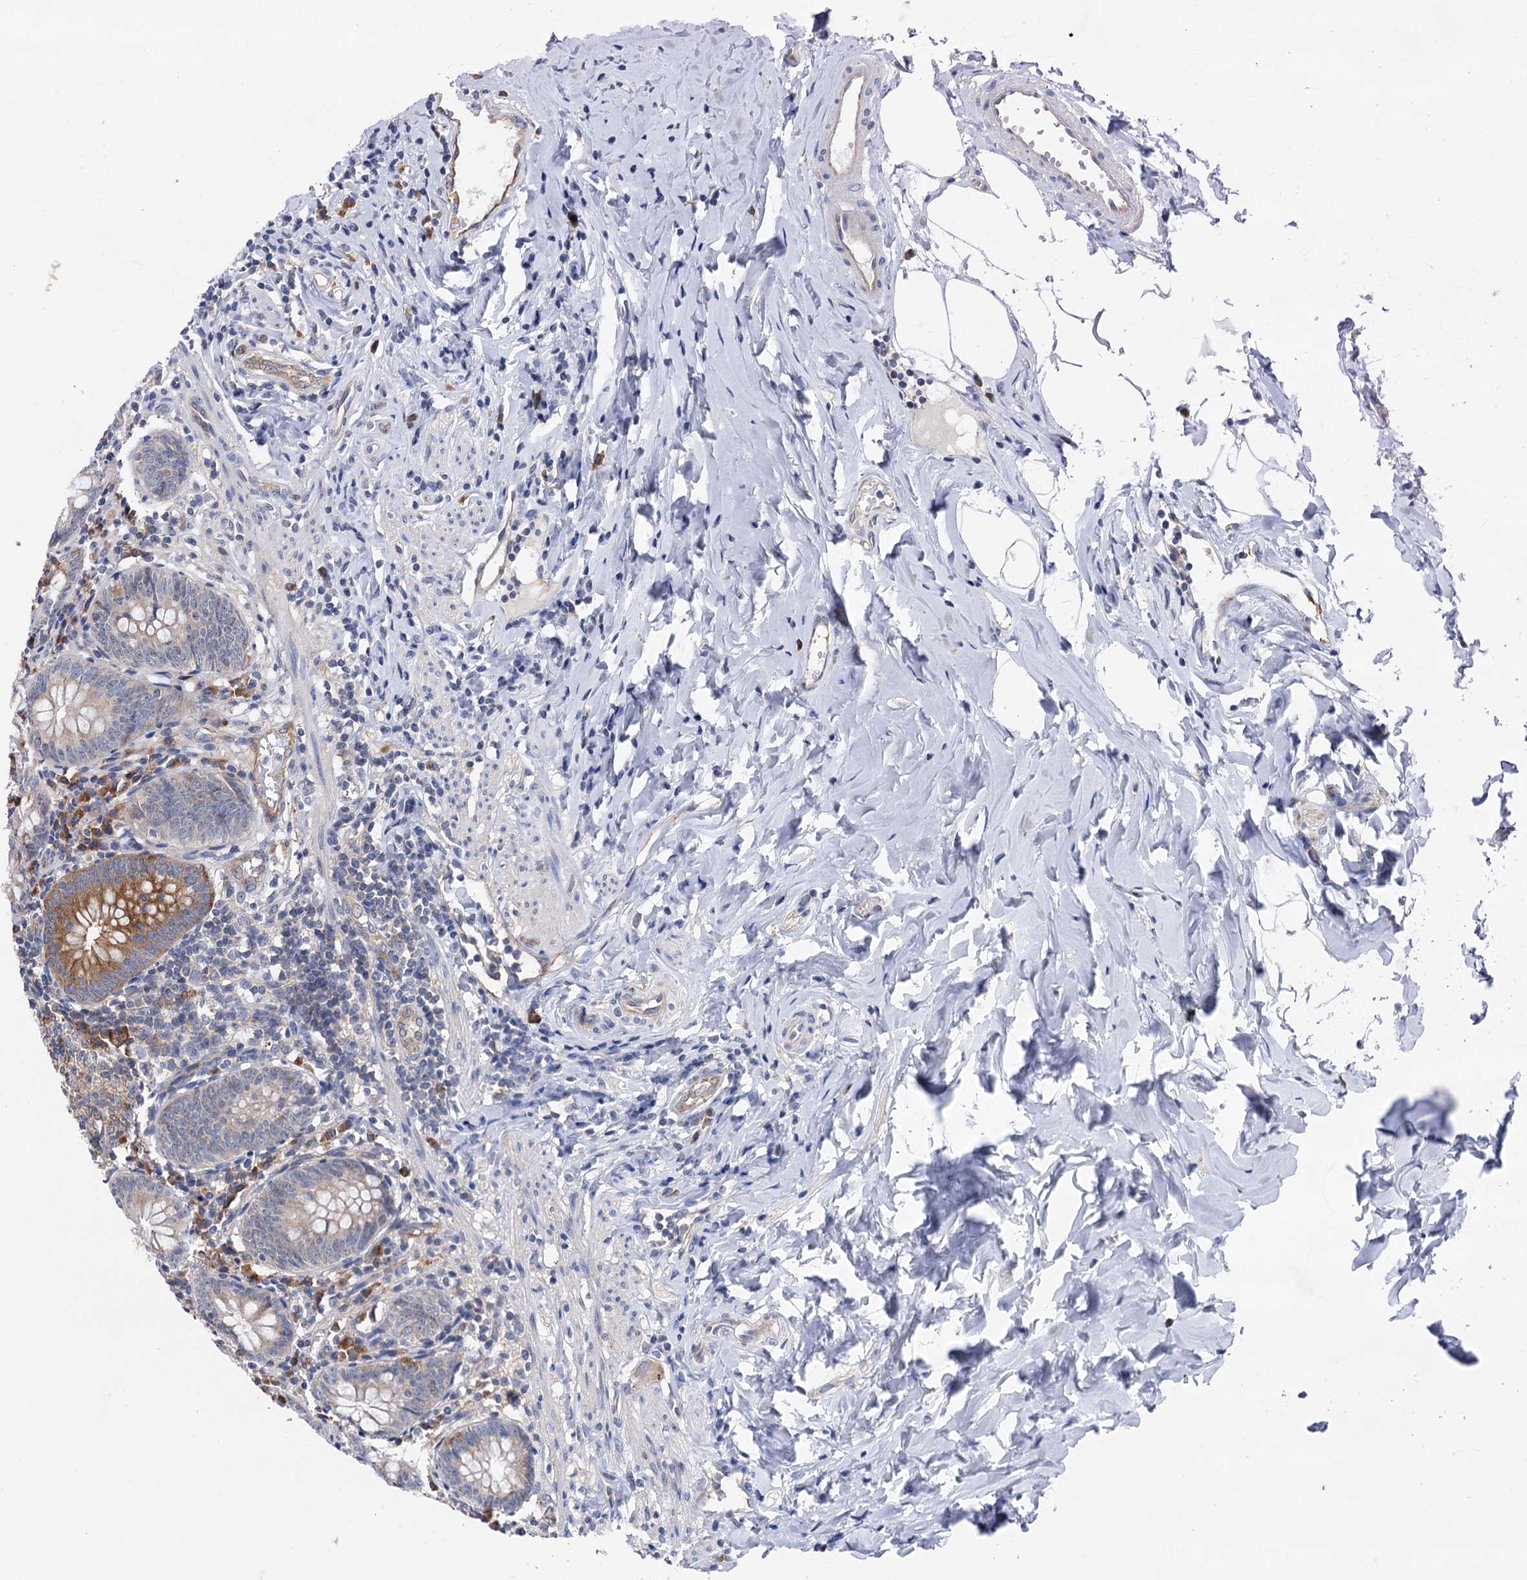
{"staining": {"intensity": "moderate", "quantity": "25%-75%", "location": "cytoplasmic/membranous"}, "tissue": "appendix", "cell_type": "Glandular cells", "image_type": "normal", "snomed": [{"axis": "morphology", "description": "Normal tissue, NOS"}, {"axis": "topography", "description": "Appendix"}], "caption": "An immunohistochemistry (IHC) photomicrograph of benign tissue is shown. Protein staining in brown labels moderate cytoplasmic/membranous positivity in appendix within glandular cells.", "gene": "ZNRD2", "patient": {"sex": "female", "age": 54}}